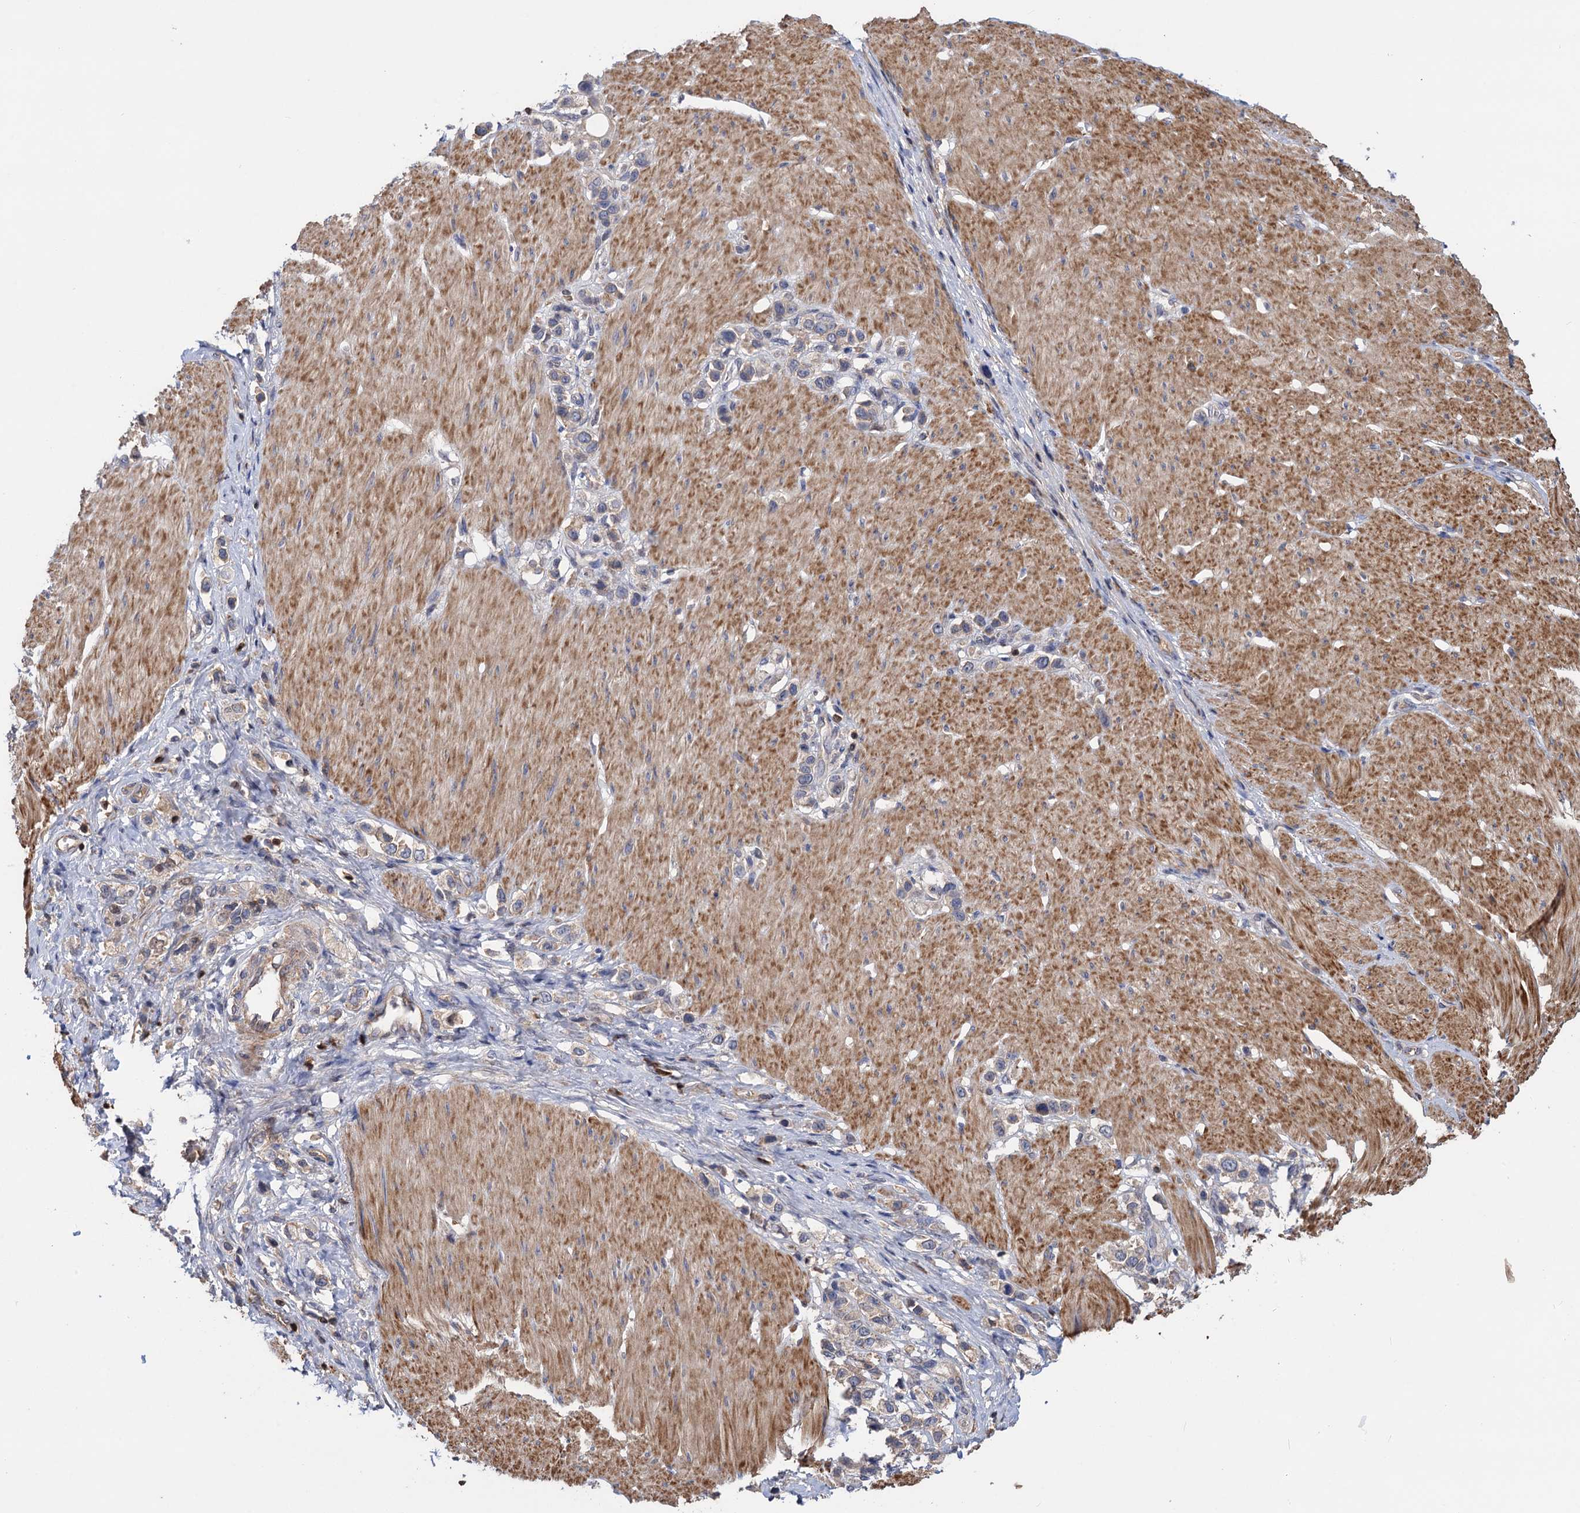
{"staining": {"intensity": "weak", "quantity": "<25%", "location": "cytoplasmic/membranous"}, "tissue": "stomach cancer", "cell_type": "Tumor cells", "image_type": "cancer", "snomed": [{"axis": "morphology", "description": "Normal tissue, NOS"}, {"axis": "morphology", "description": "Adenocarcinoma, NOS"}, {"axis": "topography", "description": "Stomach, upper"}, {"axis": "topography", "description": "Stomach"}], "caption": "Tumor cells are negative for brown protein staining in stomach adenocarcinoma.", "gene": "DGKA", "patient": {"sex": "female", "age": 65}}